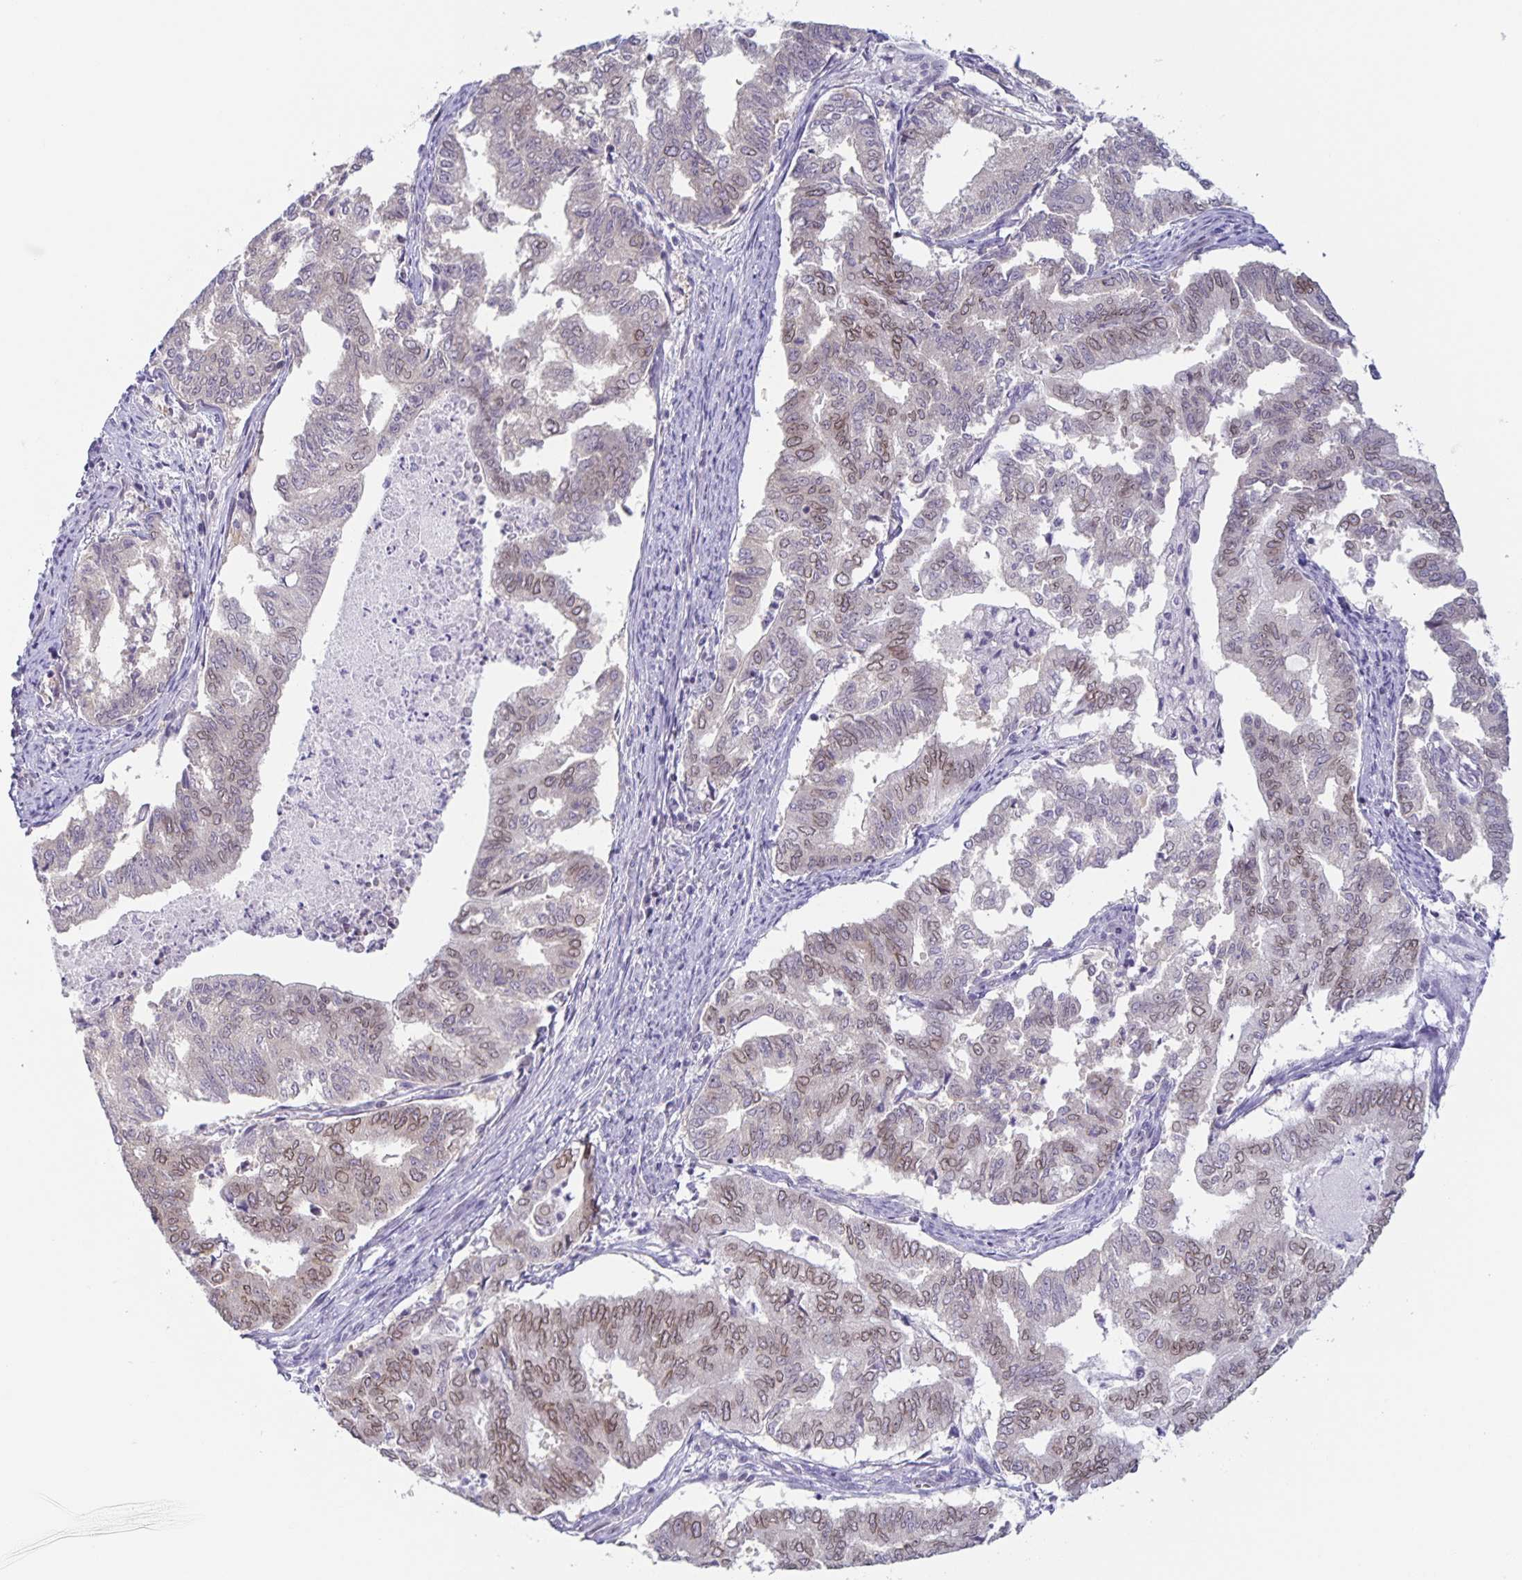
{"staining": {"intensity": "weak", "quantity": "25%-75%", "location": "cytoplasmic/membranous,nuclear"}, "tissue": "endometrial cancer", "cell_type": "Tumor cells", "image_type": "cancer", "snomed": [{"axis": "morphology", "description": "Adenocarcinoma, NOS"}, {"axis": "topography", "description": "Endometrium"}], "caption": "Endometrial adenocarcinoma was stained to show a protein in brown. There is low levels of weak cytoplasmic/membranous and nuclear staining in approximately 25%-75% of tumor cells.", "gene": "SYNE2", "patient": {"sex": "female", "age": 79}}